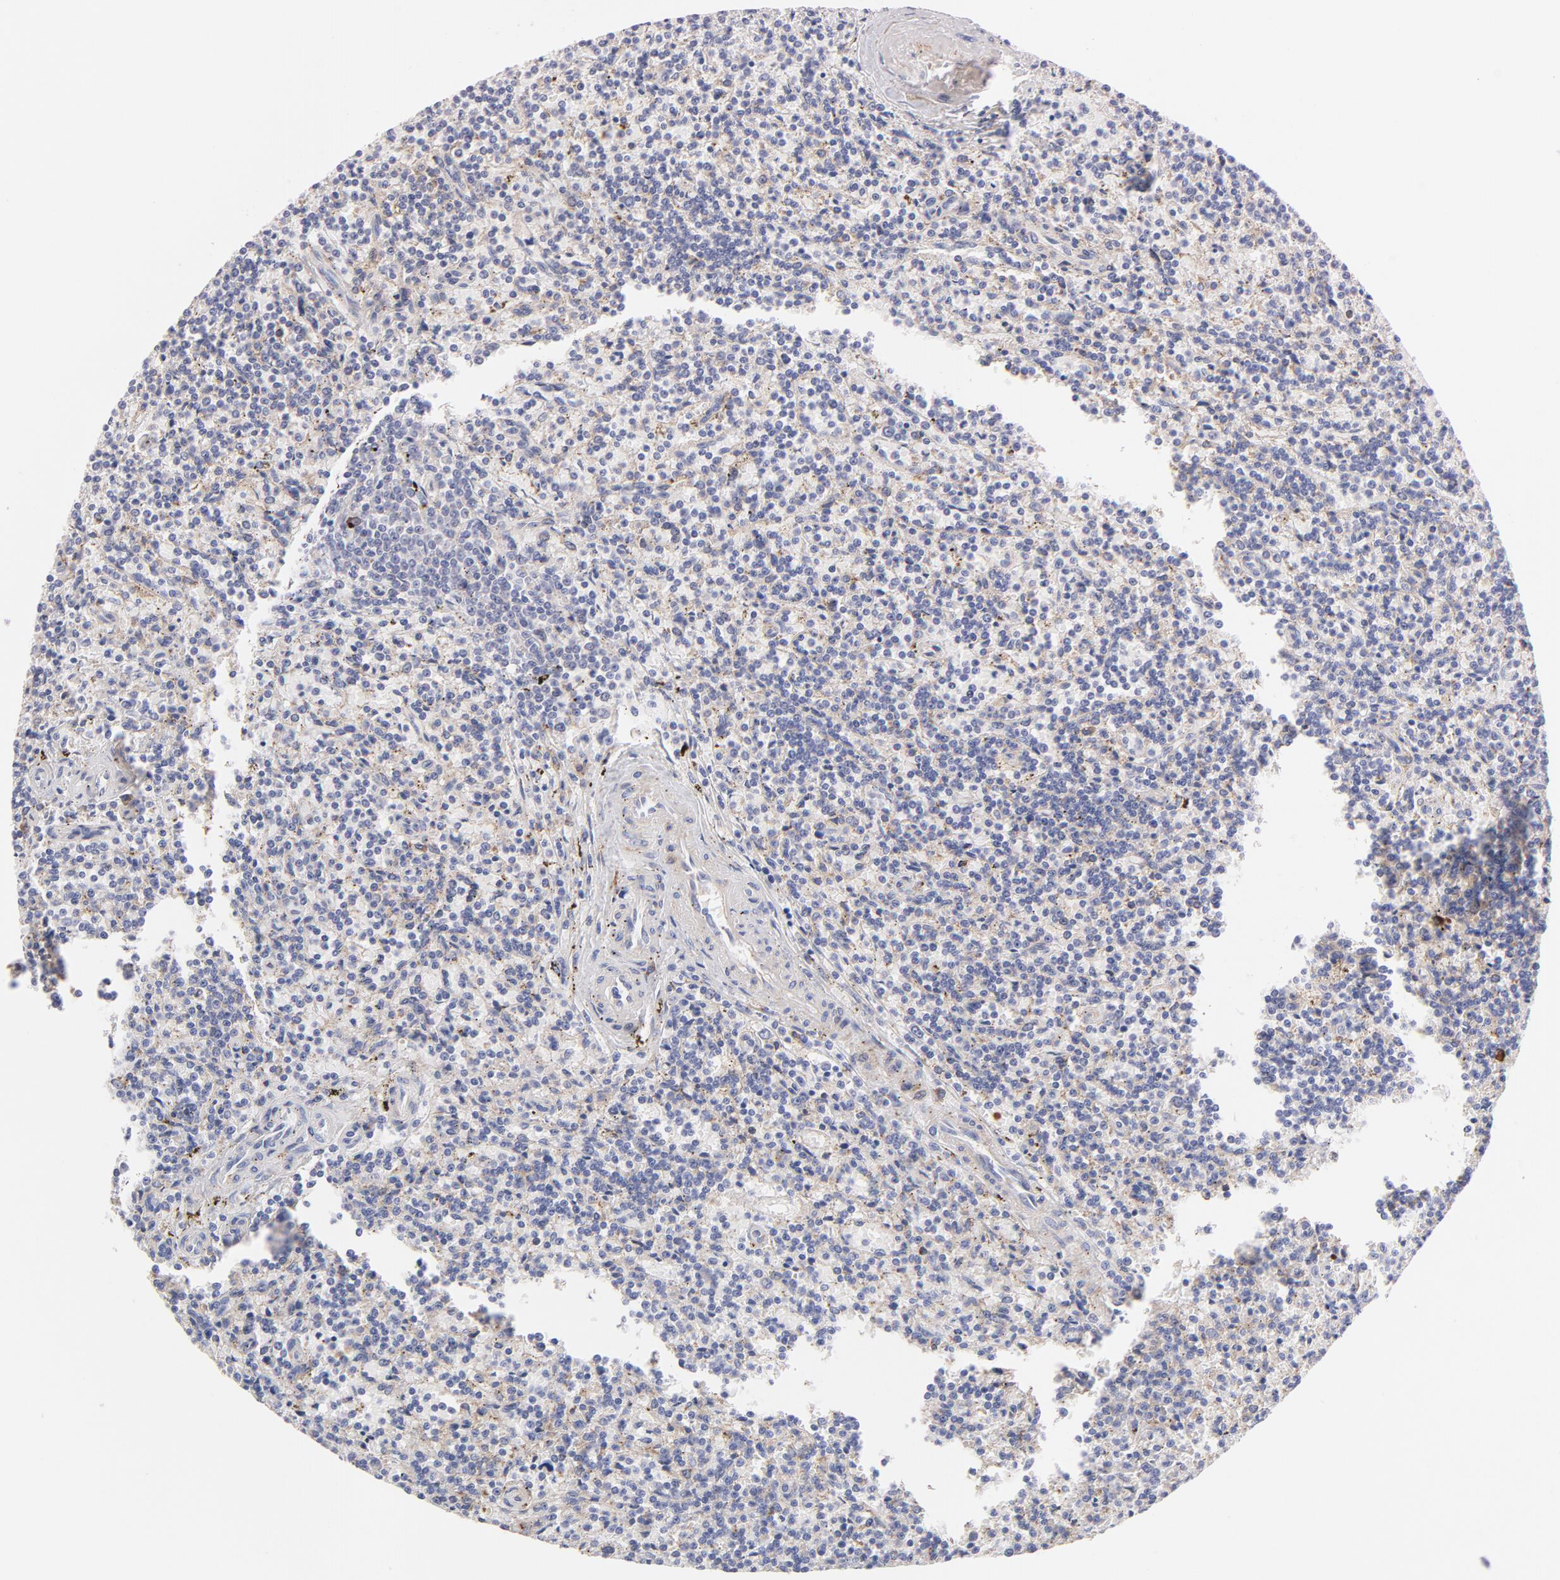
{"staining": {"intensity": "negative", "quantity": "none", "location": "none"}, "tissue": "lymphoma", "cell_type": "Tumor cells", "image_type": "cancer", "snomed": [{"axis": "morphology", "description": "Malignant lymphoma, non-Hodgkin's type, Low grade"}, {"axis": "topography", "description": "Spleen"}], "caption": "Immunohistochemical staining of lymphoma exhibits no significant expression in tumor cells.", "gene": "RAPGEF3", "patient": {"sex": "male", "age": 73}}